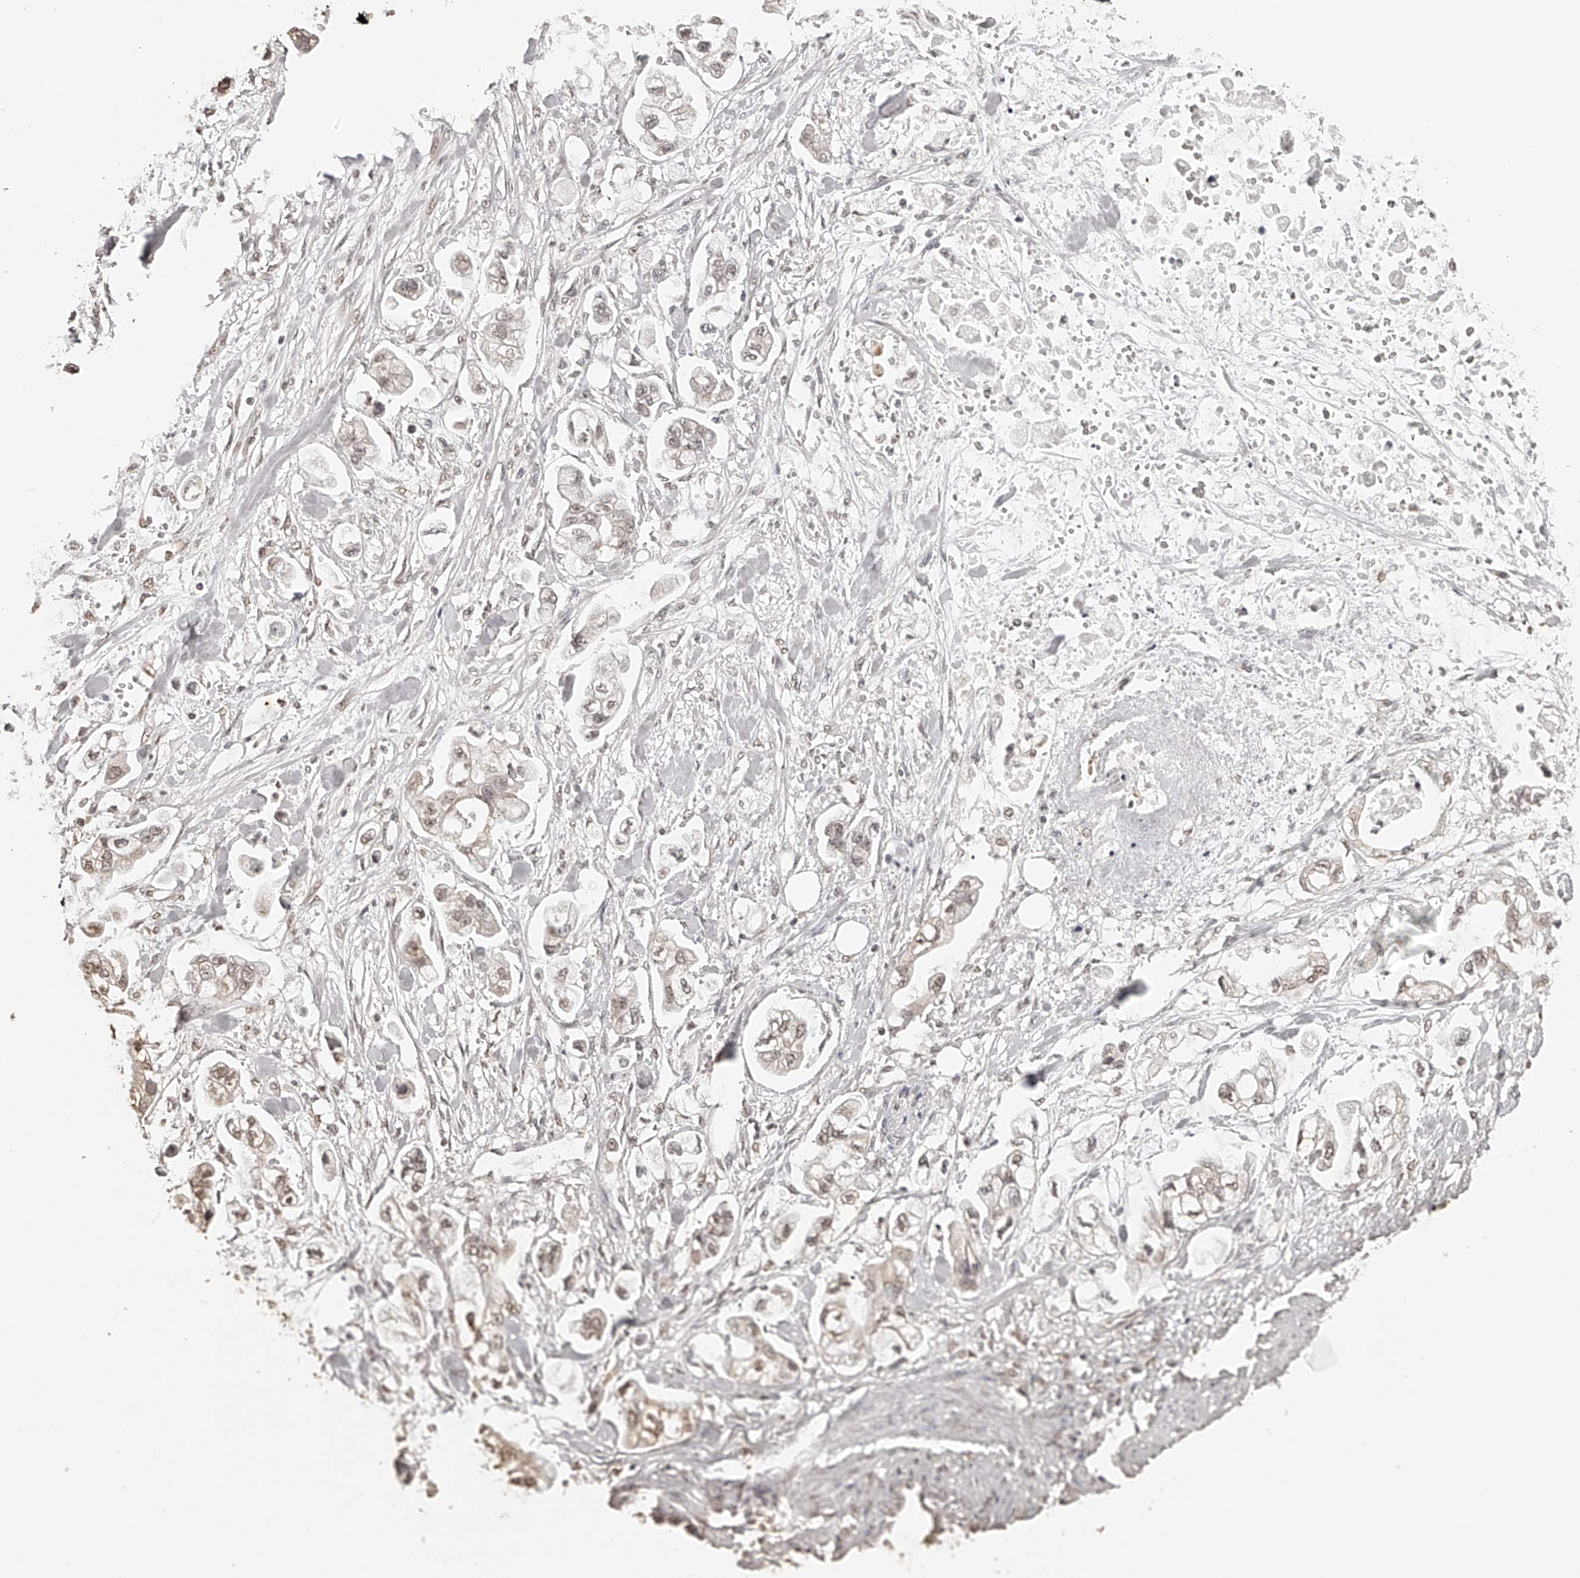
{"staining": {"intensity": "weak", "quantity": ">75%", "location": "nuclear"}, "tissue": "stomach cancer", "cell_type": "Tumor cells", "image_type": "cancer", "snomed": [{"axis": "morphology", "description": "Normal tissue, NOS"}, {"axis": "morphology", "description": "Adenocarcinoma, NOS"}, {"axis": "topography", "description": "Stomach"}], "caption": "Immunohistochemistry (DAB) staining of stomach cancer demonstrates weak nuclear protein positivity in approximately >75% of tumor cells. The protein of interest is shown in brown color, while the nuclei are stained blue.", "gene": "ZNF503", "patient": {"sex": "male", "age": 62}}